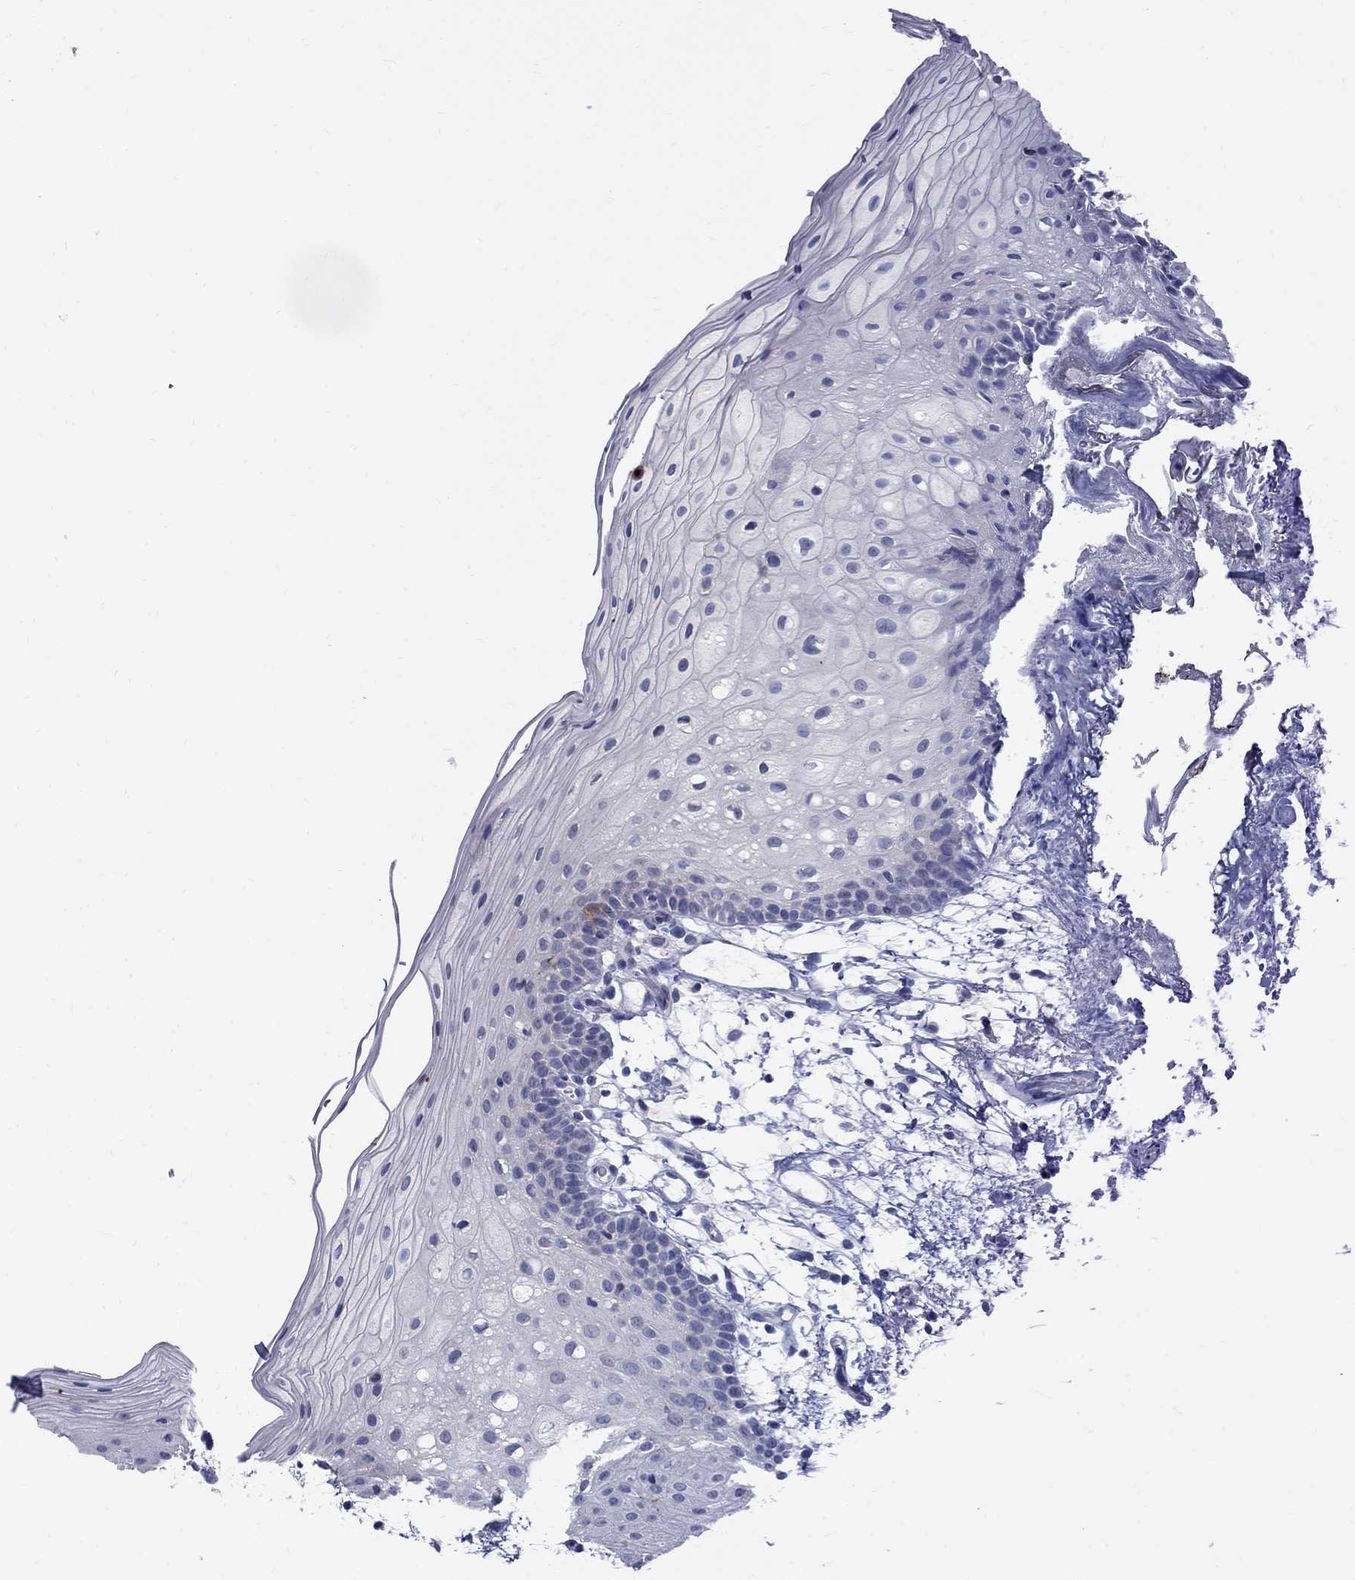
{"staining": {"intensity": "negative", "quantity": "none", "location": "none"}, "tissue": "oral mucosa", "cell_type": "Squamous epithelial cells", "image_type": "normal", "snomed": [{"axis": "morphology", "description": "Normal tissue, NOS"}, {"axis": "topography", "description": "Oral tissue"}, {"axis": "topography", "description": "Tounge, NOS"}], "caption": "Immunohistochemistry photomicrograph of benign oral mucosa stained for a protein (brown), which exhibits no positivity in squamous epithelial cells.", "gene": "TP53TG5", "patient": {"sex": "female", "age": 83}}